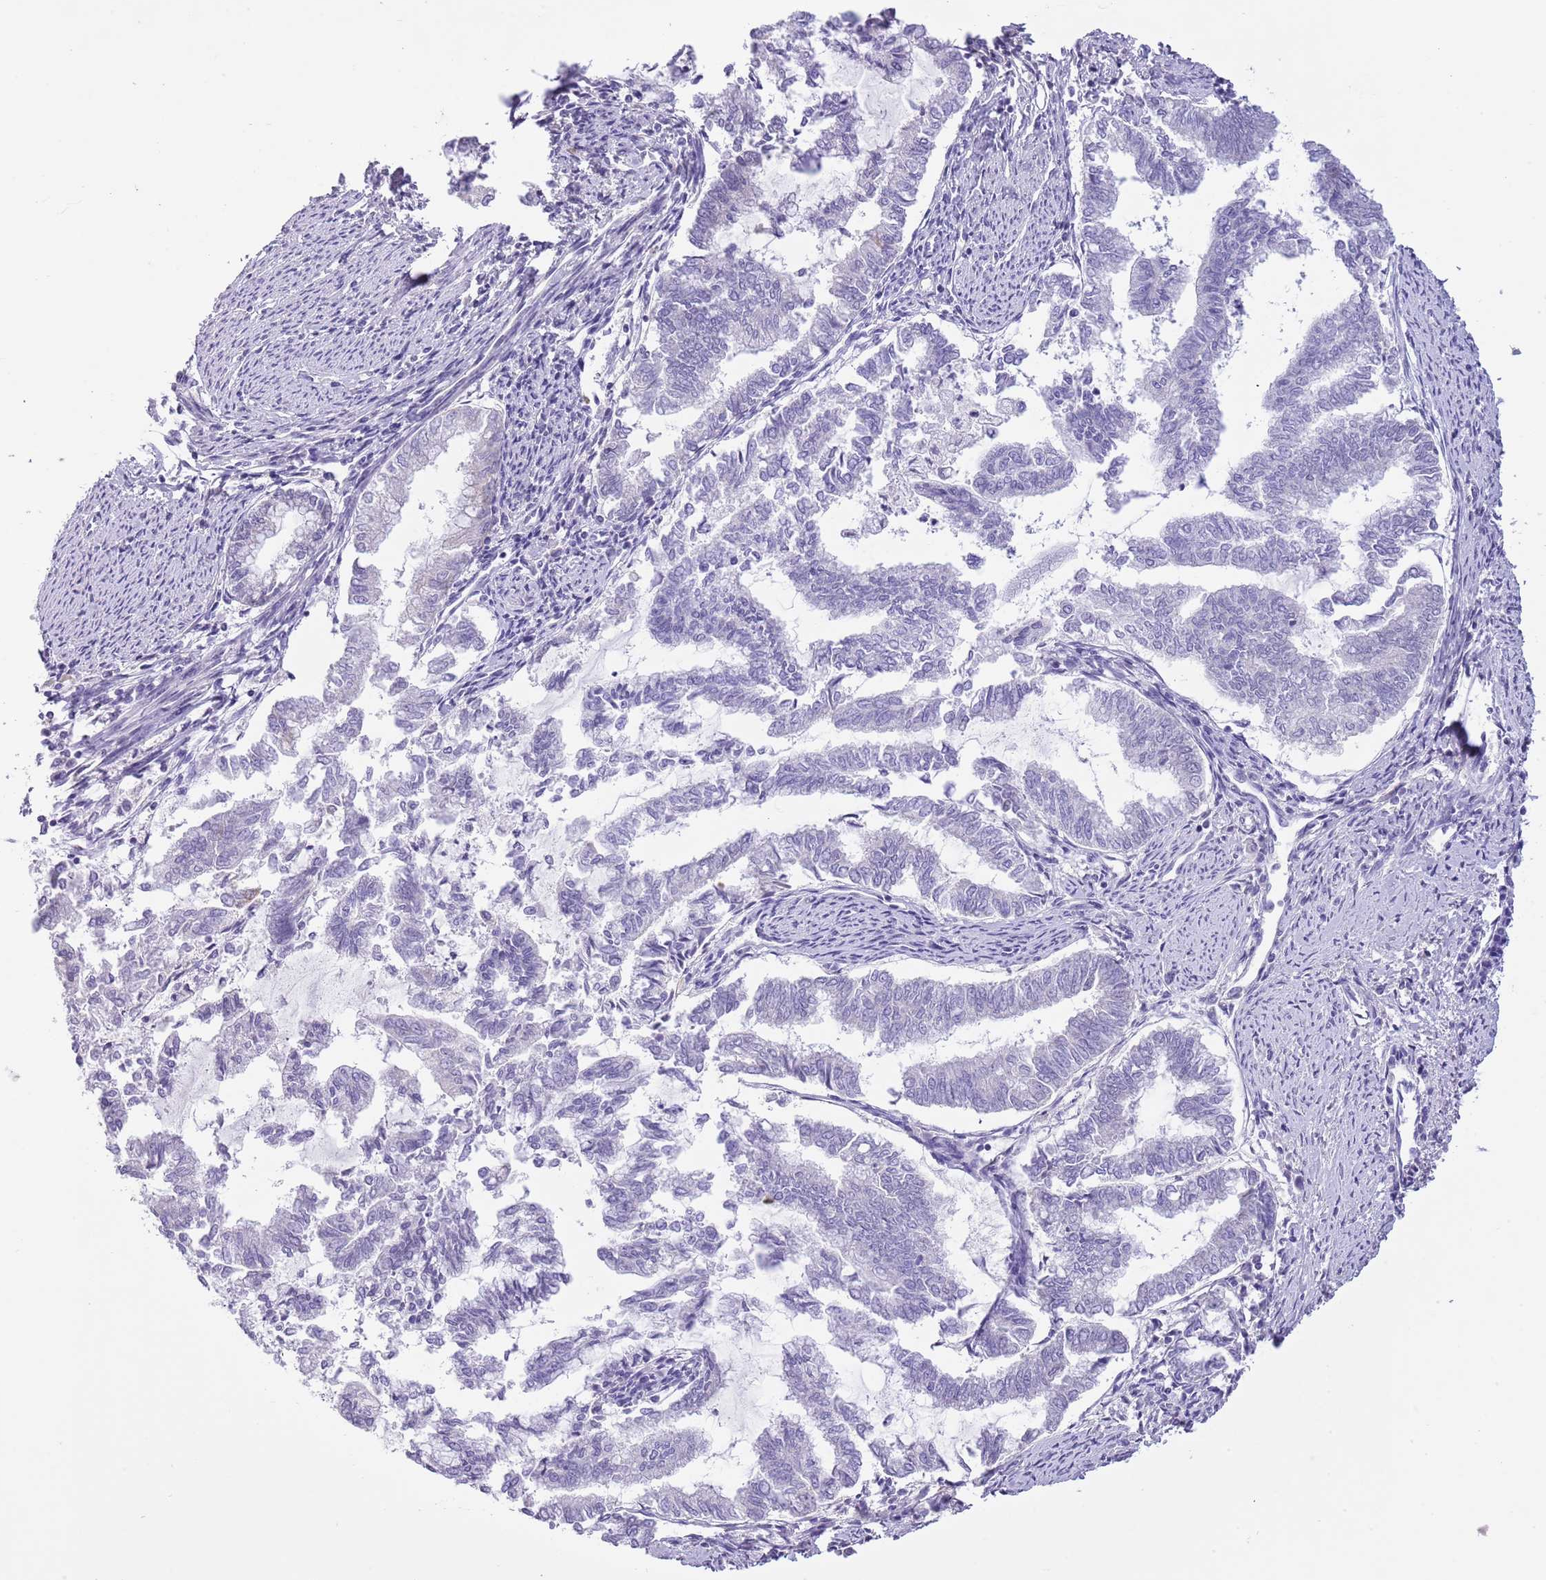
{"staining": {"intensity": "negative", "quantity": "none", "location": "none"}, "tissue": "endometrial cancer", "cell_type": "Tumor cells", "image_type": "cancer", "snomed": [{"axis": "morphology", "description": "Adenocarcinoma, NOS"}, {"axis": "topography", "description": "Endometrium"}], "caption": "Endometrial cancer (adenocarcinoma) was stained to show a protein in brown. There is no significant staining in tumor cells.", "gene": "MIDN", "patient": {"sex": "female", "age": 79}}